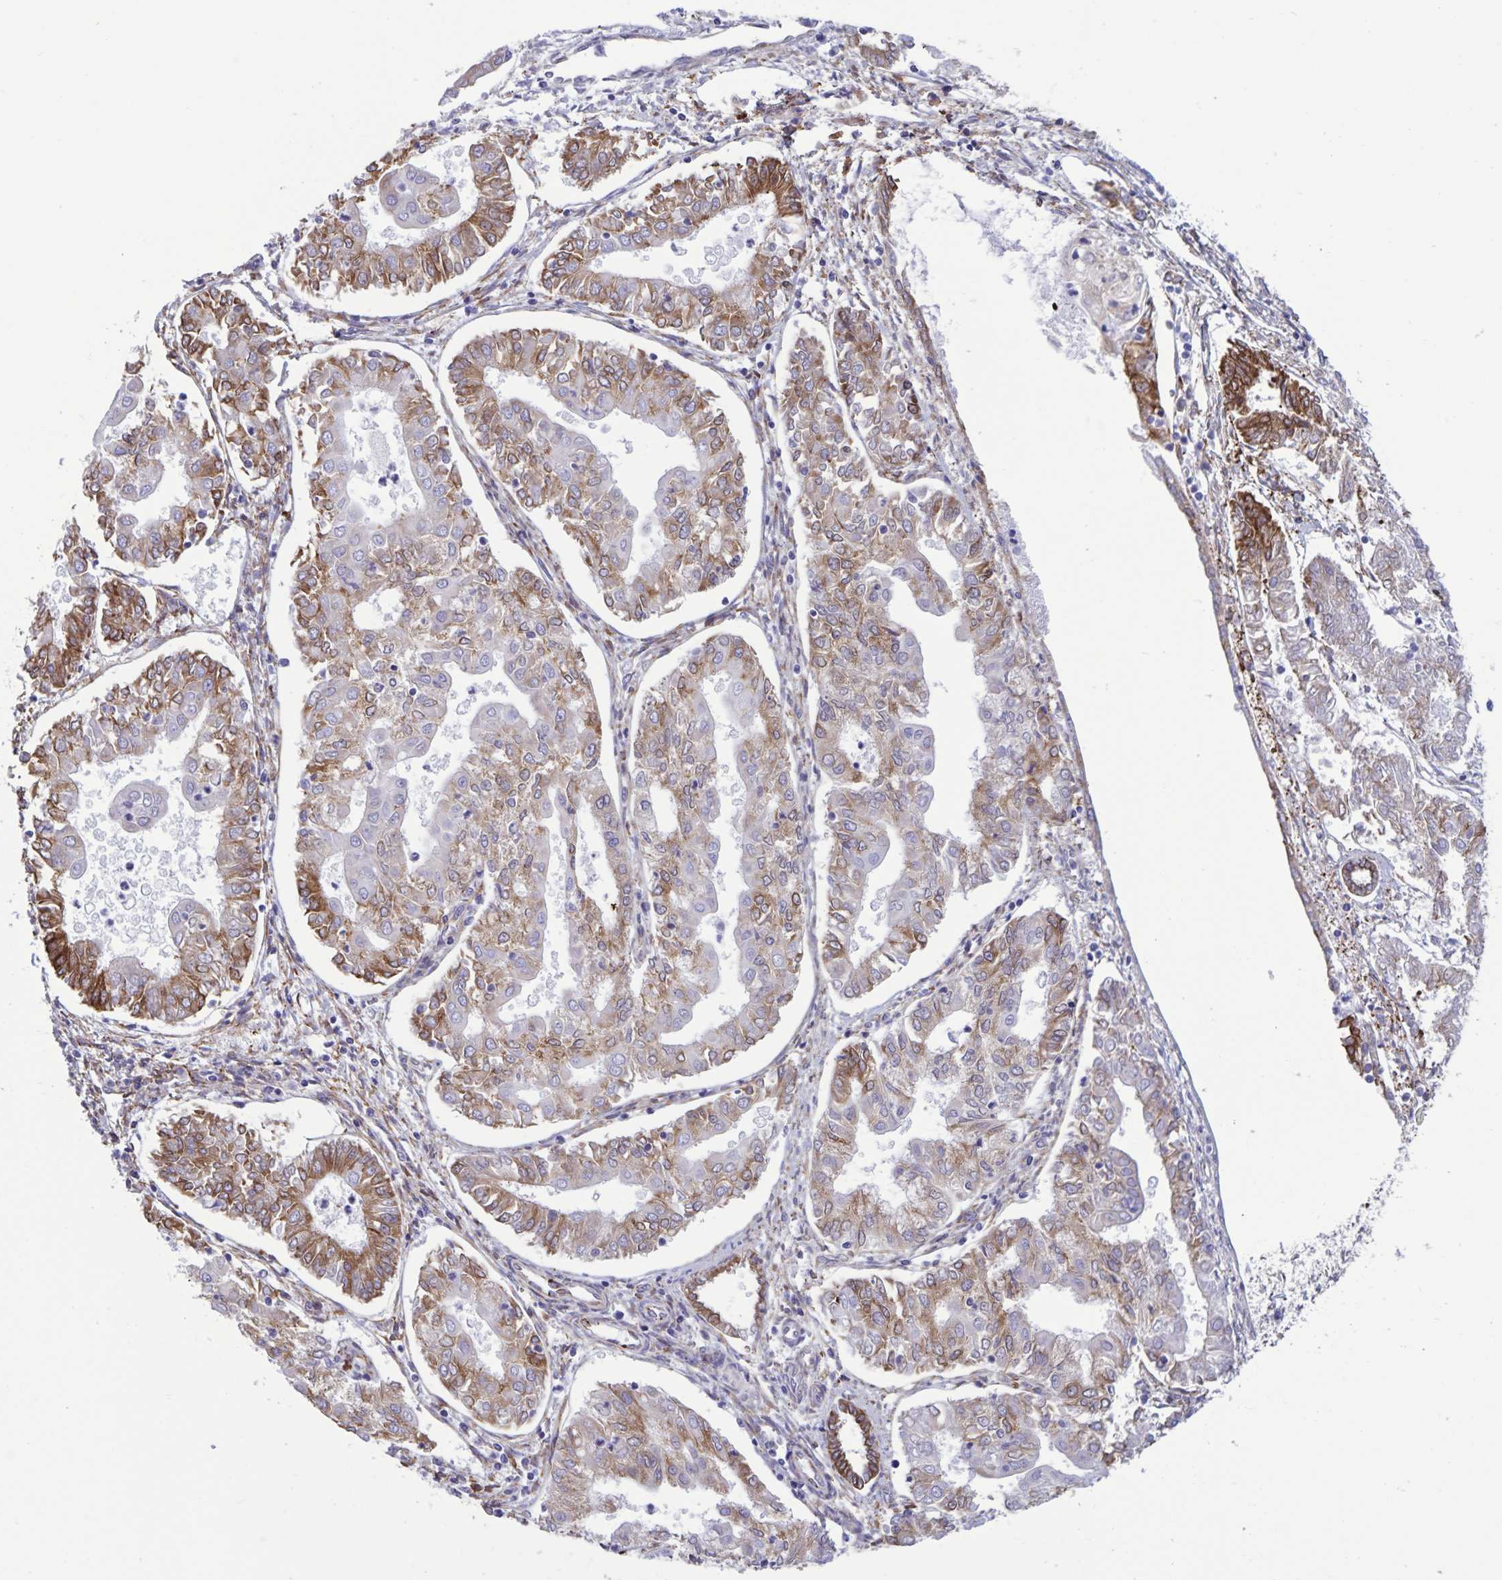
{"staining": {"intensity": "moderate", "quantity": "25%-75%", "location": "cytoplasmic/membranous"}, "tissue": "endometrial cancer", "cell_type": "Tumor cells", "image_type": "cancer", "snomed": [{"axis": "morphology", "description": "Adenocarcinoma, NOS"}, {"axis": "topography", "description": "Endometrium"}], "caption": "Human endometrial adenocarcinoma stained with a brown dye shows moderate cytoplasmic/membranous positive positivity in about 25%-75% of tumor cells.", "gene": "RCN1", "patient": {"sex": "female", "age": 68}}